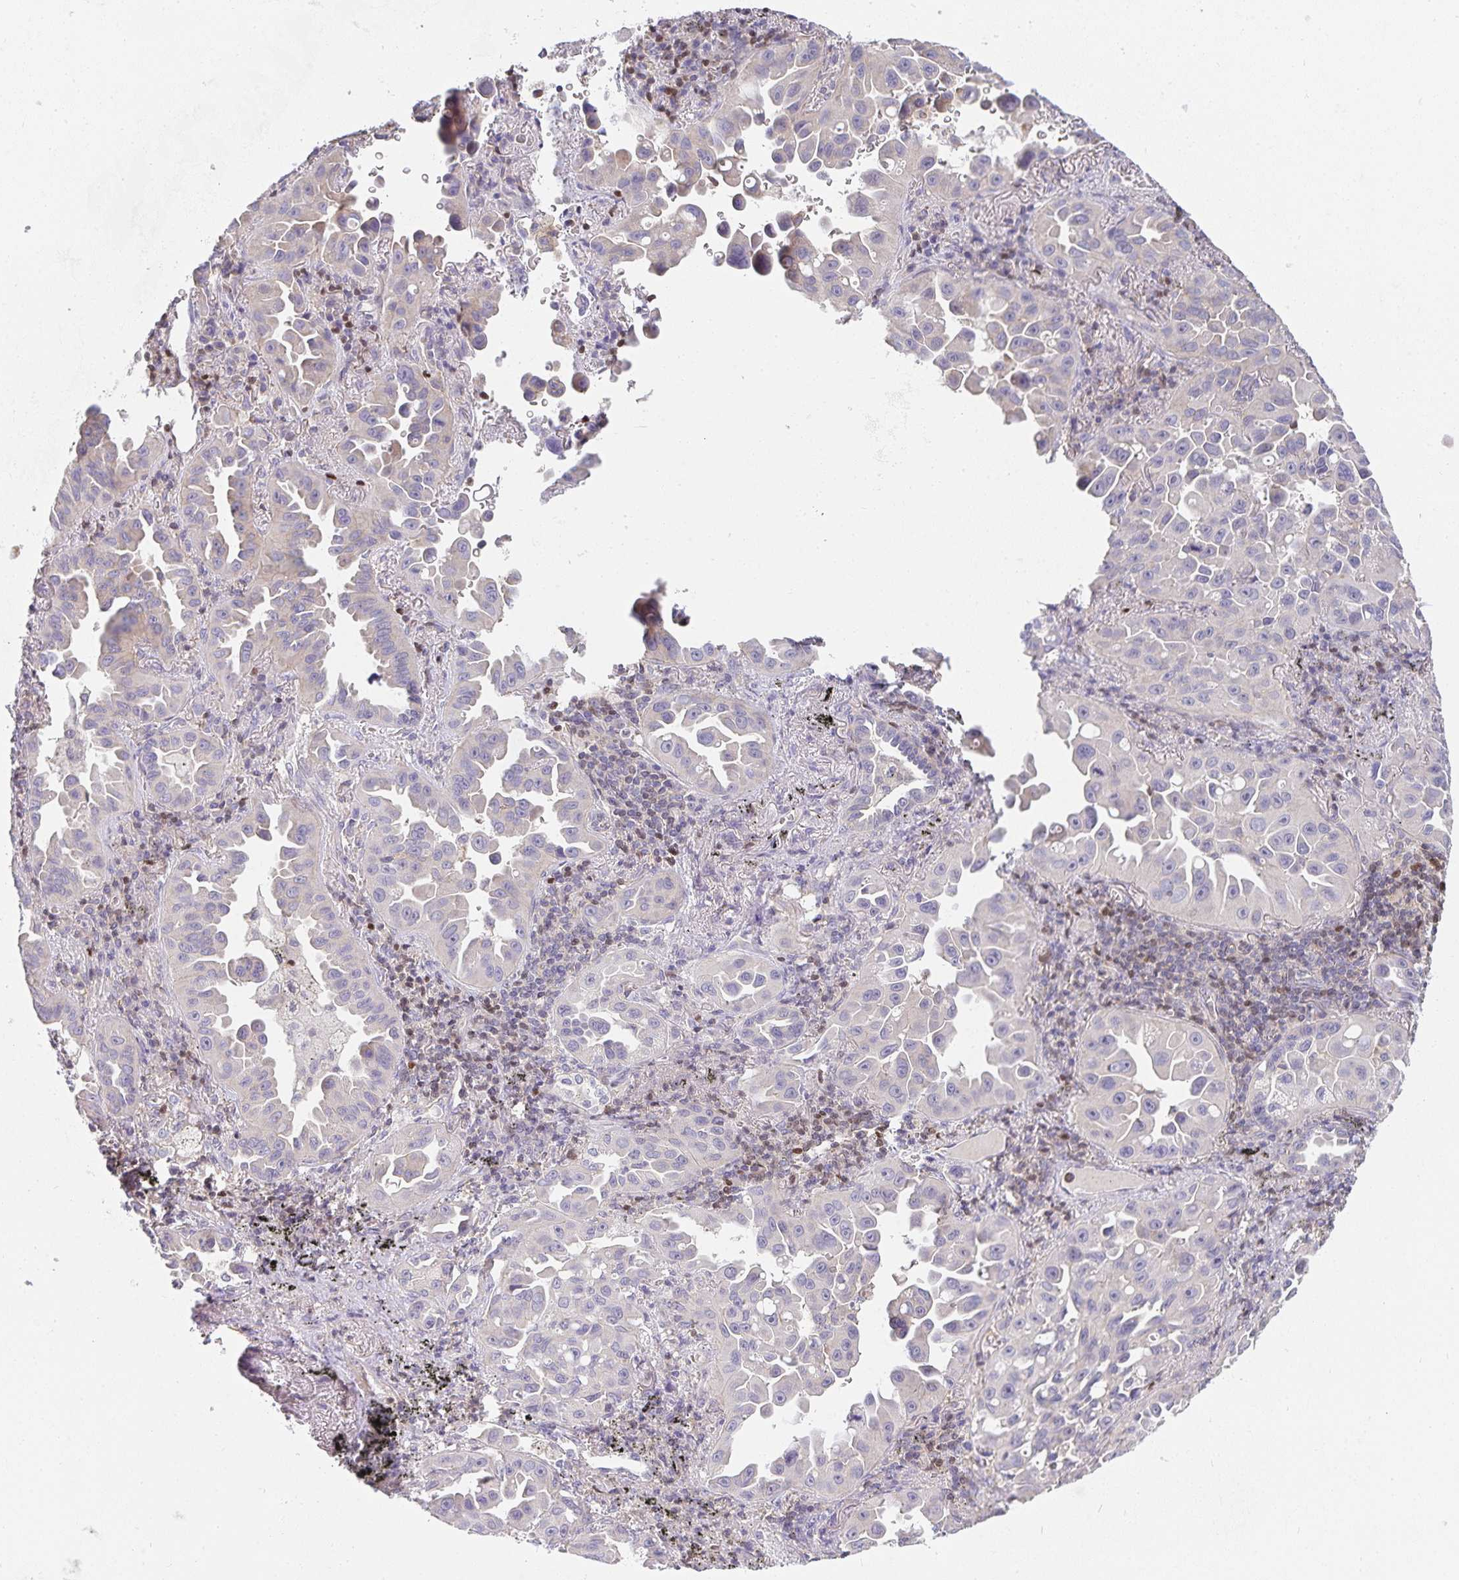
{"staining": {"intensity": "negative", "quantity": "none", "location": "none"}, "tissue": "lung cancer", "cell_type": "Tumor cells", "image_type": "cancer", "snomed": [{"axis": "morphology", "description": "Adenocarcinoma, NOS"}, {"axis": "topography", "description": "Lung"}], "caption": "Immunohistochemical staining of lung cancer exhibits no significant expression in tumor cells.", "gene": "GATA3", "patient": {"sex": "male", "age": 68}}